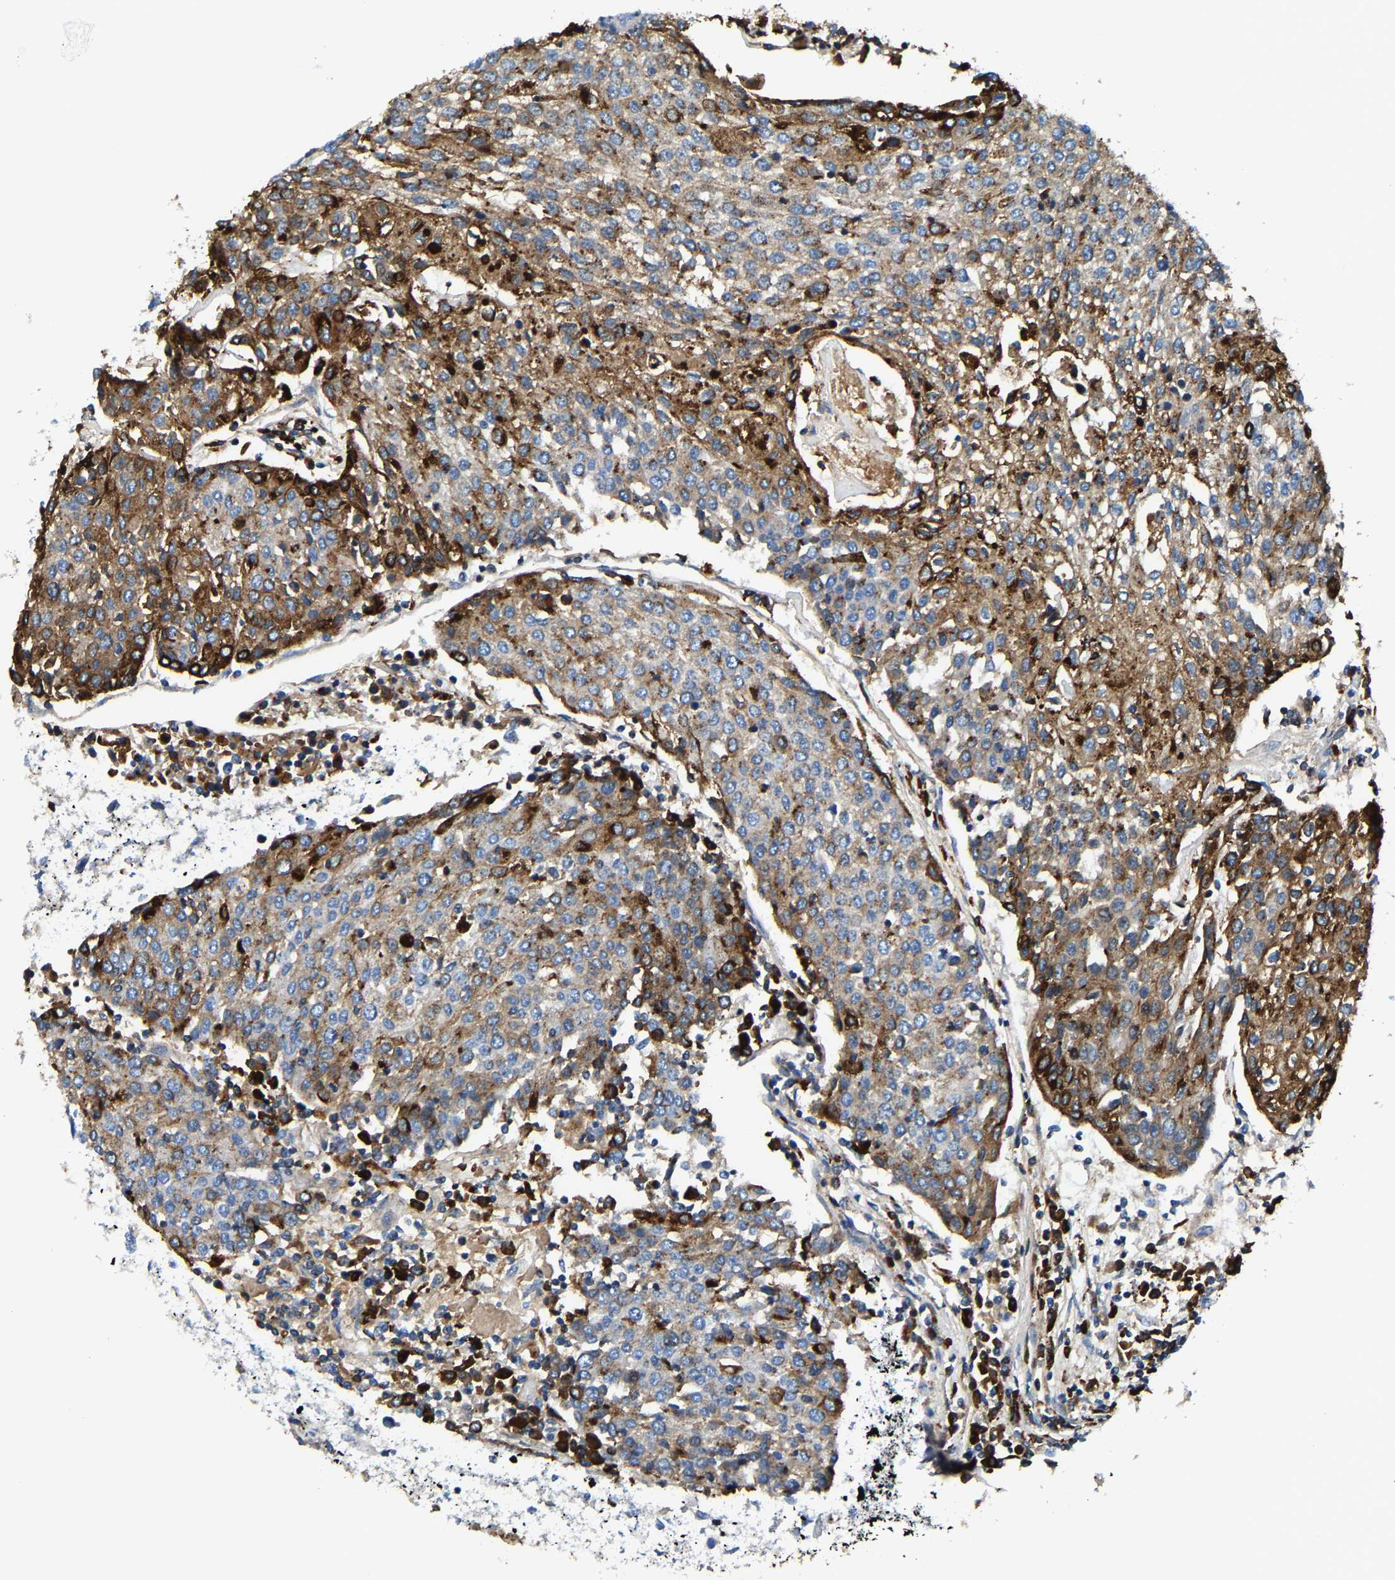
{"staining": {"intensity": "moderate", "quantity": "25%-75%", "location": "cytoplasmic/membranous"}, "tissue": "urothelial cancer", "cell_type": "Tumor cells", "image_type": "cancer", "snomed": [{"axis": "morphology", "description": "Urothelial carcinoma, High grade"}, {"axis": "topography", "description": "Urinary bladder"}], "caption": "Protein expression analysis of human urothelial cancer reveals moderate cytoplasmic/membranous positivity in about 25%-75% of tumor cells. (Brightfield microscopy of DAB IHC at high magnification).", "gene": "DPP7", "patient": {"sex": "female", "age": 85}}